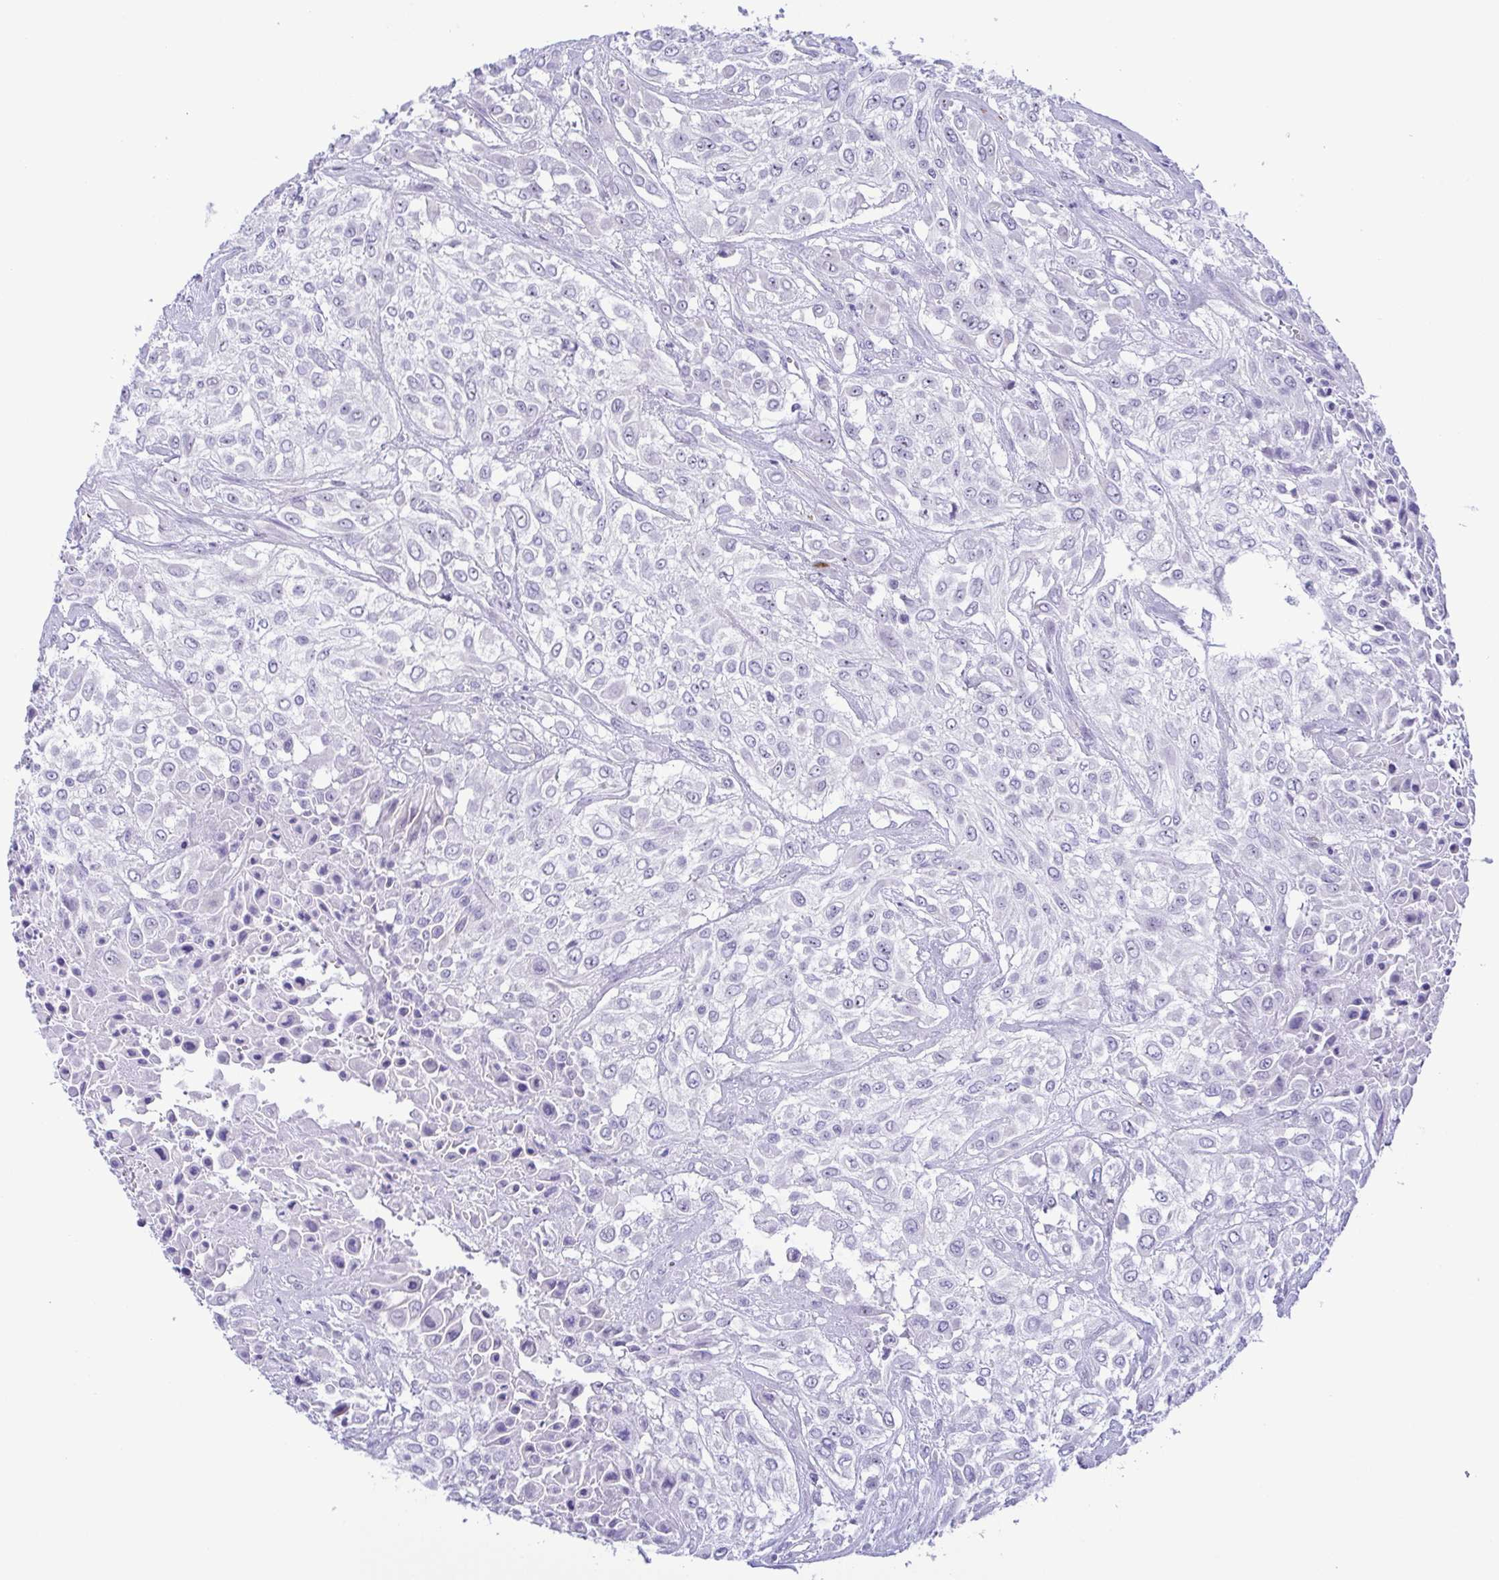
{"staining": {"intensity": "negative", "quantity": "none", "location": "none"}, "tissue": "urothelial cancer", "cell_type": "Tumor cells", "image_type": "cancer", "snomed": [{"axis": "morphology", "description": "Urothelial carcinoma, High grade"}, {"axis": "topography", "description": "Urinary bladder"}], "caption": "Tumor cells are negative for protein expression in human urothelial carcinoma (high-grade).", "gene": "MYL7", "patient": {"sex": "male", "age": 57}}